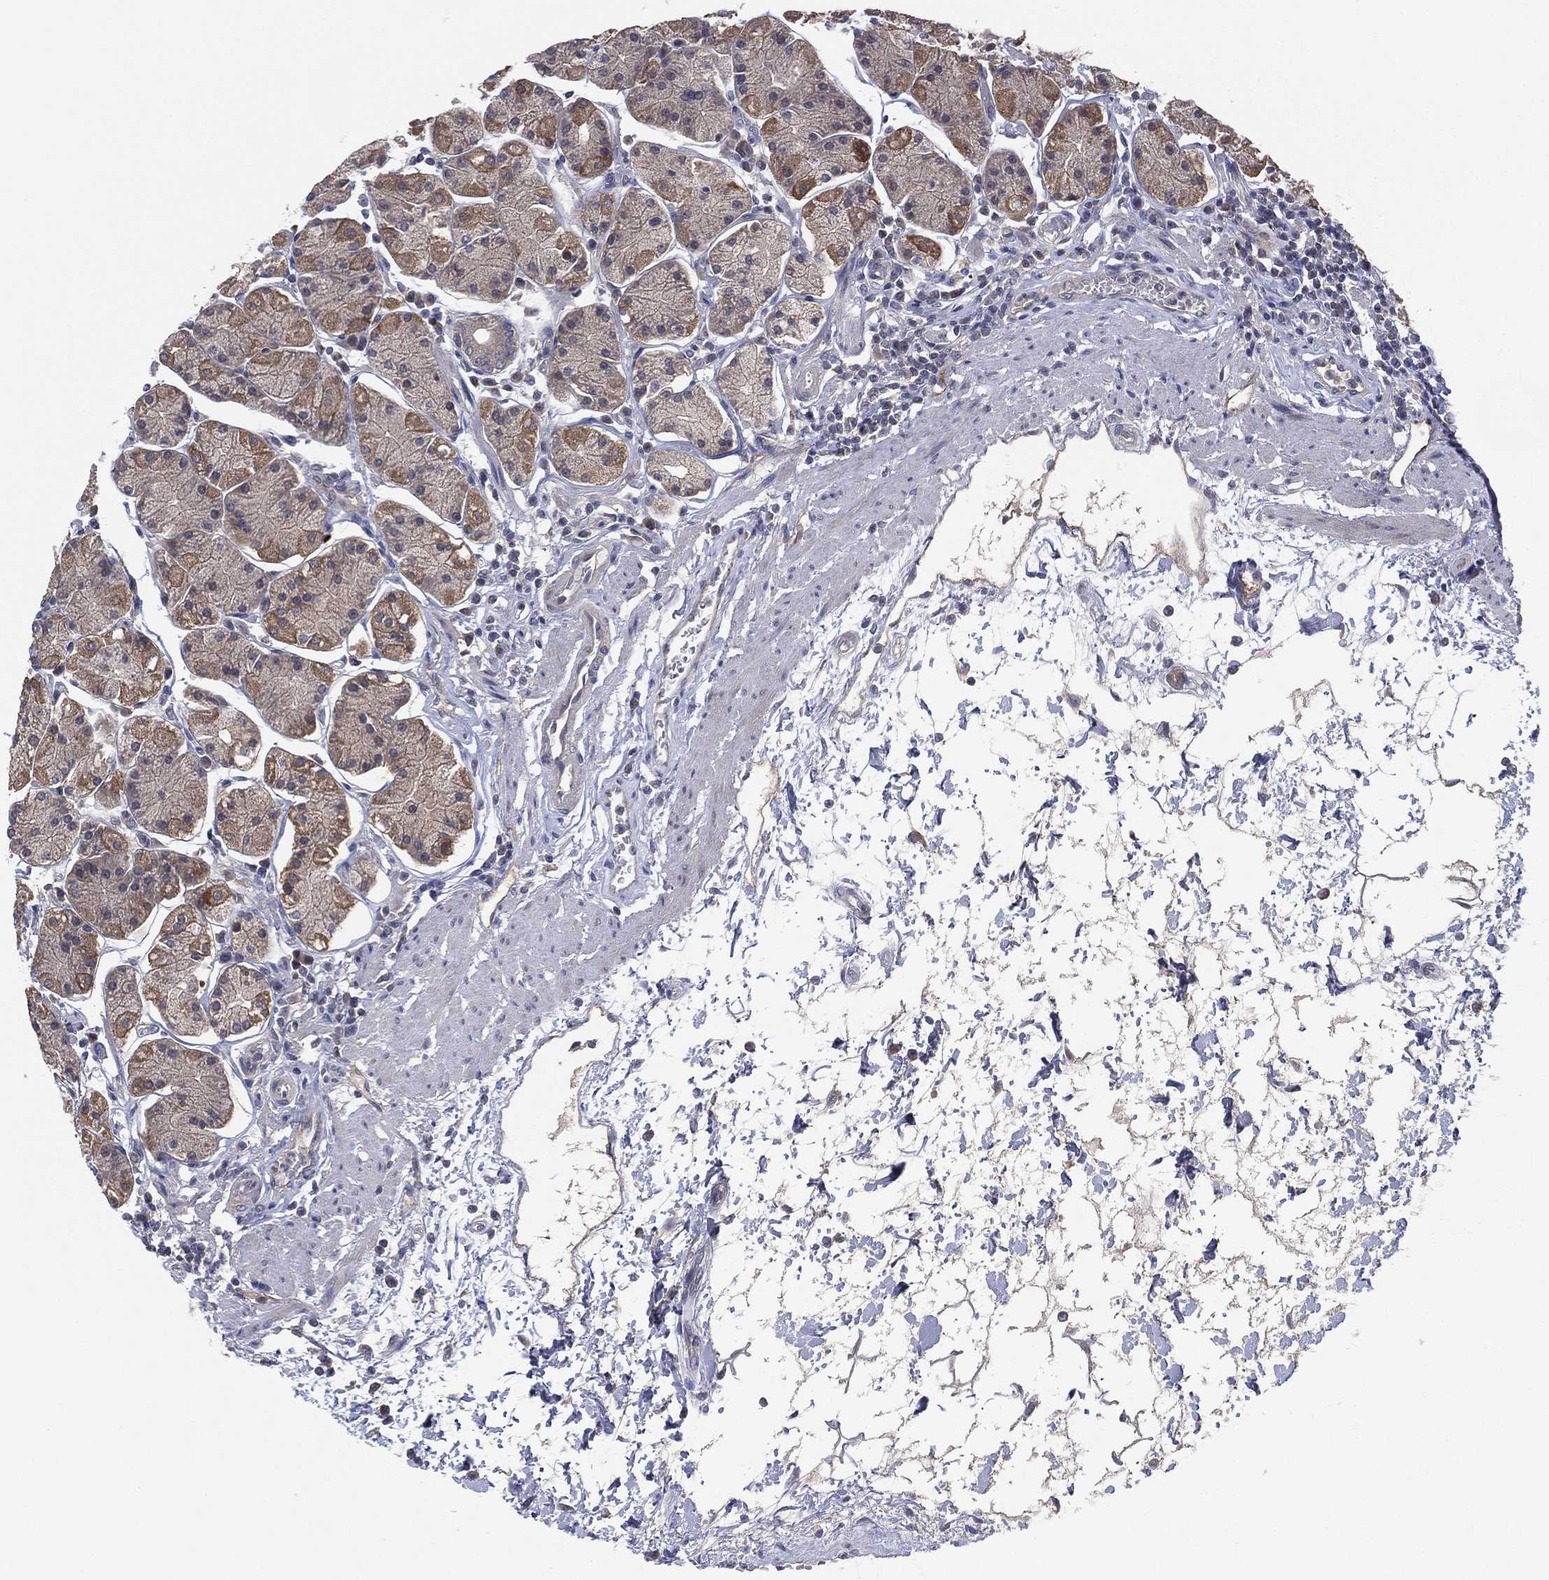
{"staining": {"intensity": "weak", "quantity": ">75%", "location": "cytoplasmic/membranous"}, "tissue": "stomach", "cell_type": "Glandular cells", "image_type": "normal", "snomed": [{"axis": "morphology", "description": "Normal tissue, NOS"}, {"axis": "topography", "description": "Stomach"}], "caption": "An image showing weak cytoplasmic/membranous staining in about >75% of glandular cells in benign stomach, as visualized by brown immunohistochemical staining.", "gene": "MPP7", "patient": {"sex": "male", "age": 54}}